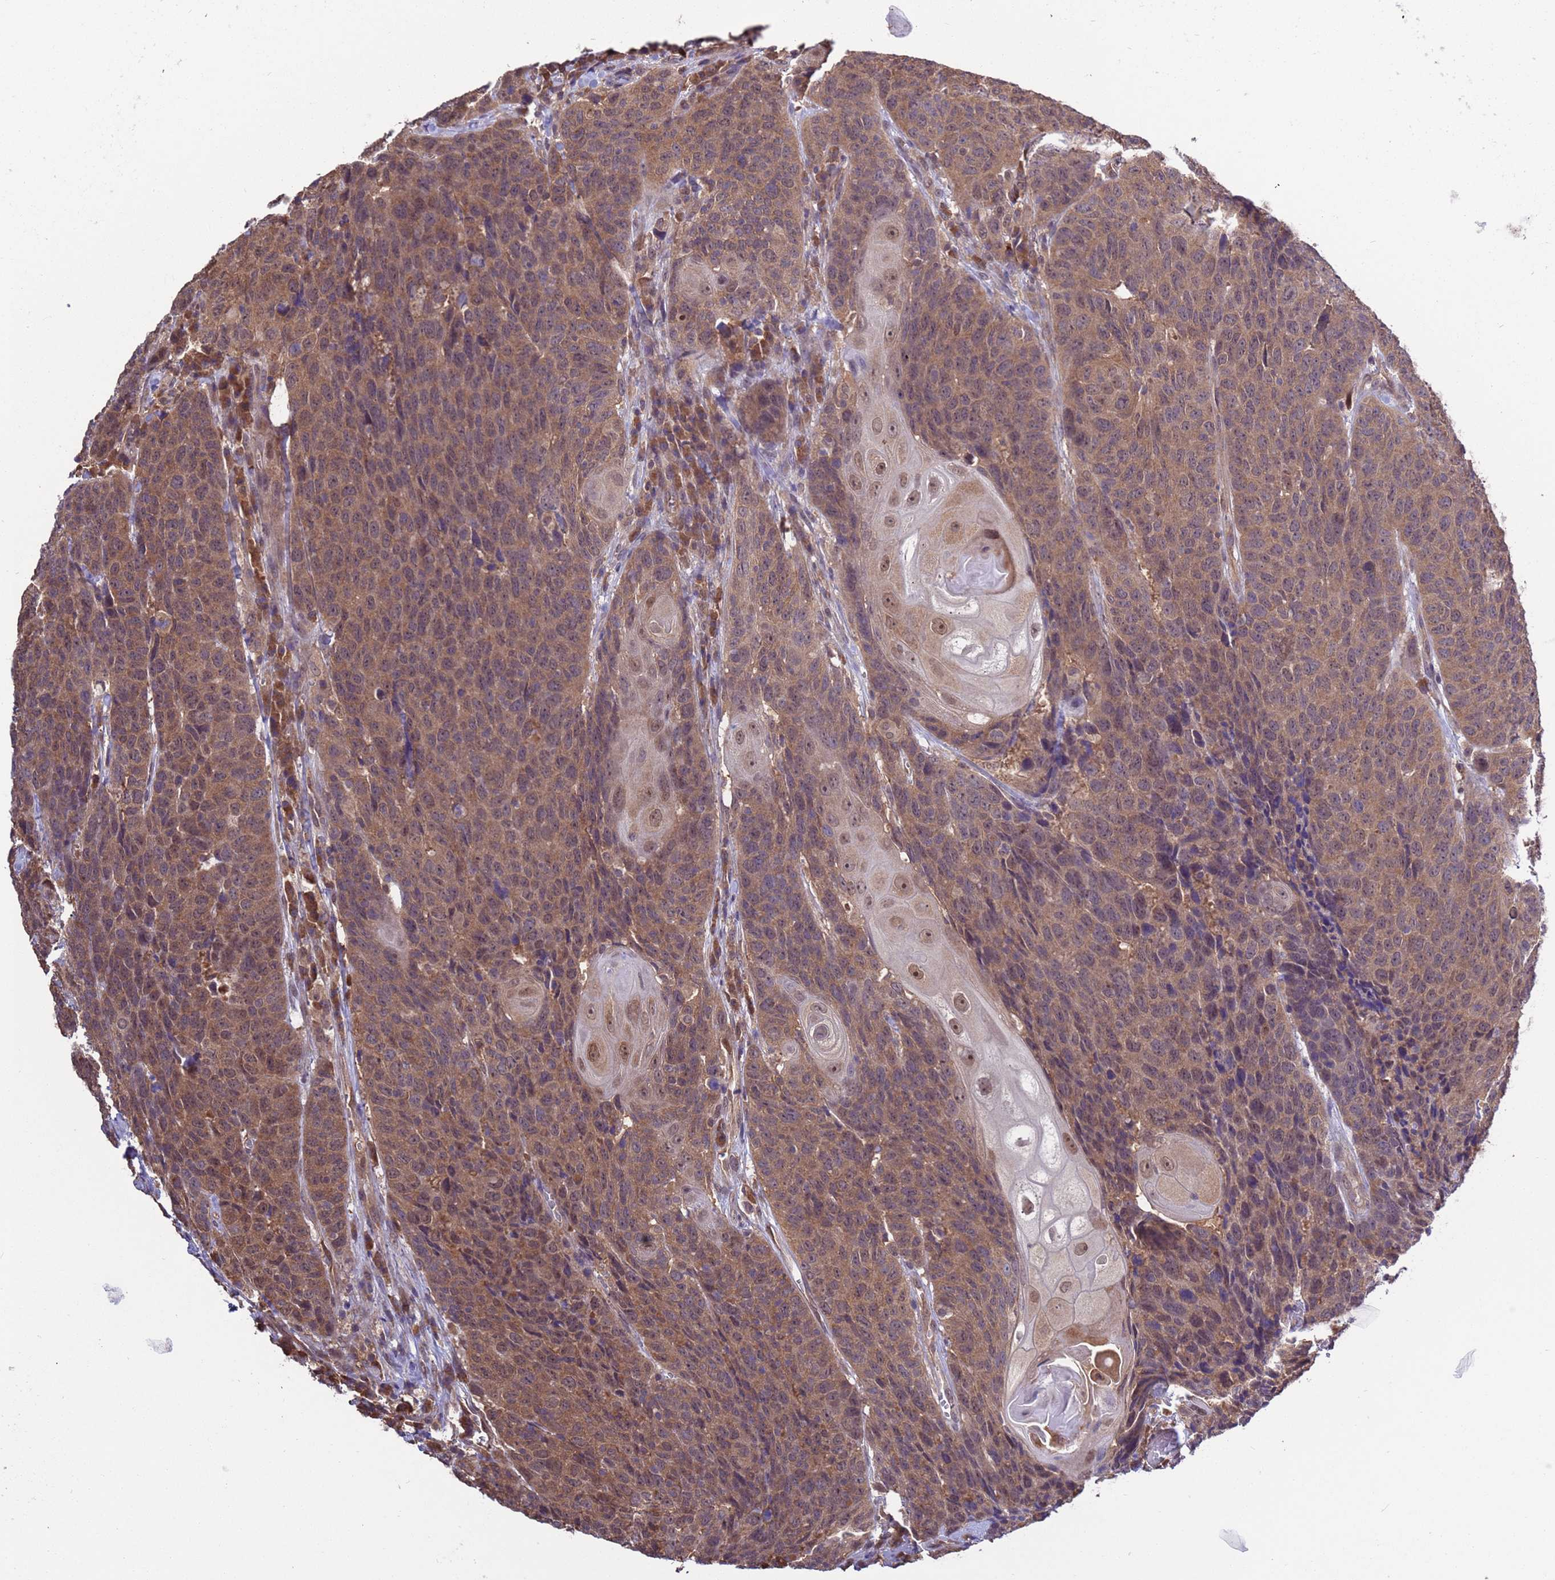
{"staining": {"intensity": "moderate", "quantity": ">75%", "location": "cytoplasmic/membranous"}, "tissue": "head and neck cancer", "cell_type": "Tumor cells", "image_type": "cancer", "snomed": [{"axis": "morphology", "description": "Squamous cell carcinoma, NOS"}, {"axis": "topography", "description": "Head-Neck"}], "caption": "Immunohistochemical staining of head and neck cancer displays medium levels of moderate cytoplasmic/membranous protein staining in approximately >75% of tumor cells. (DAB IHC with brightfield microscopy, high magnification).", "gene": "ZFP69B", "patient": {"sex": "male", "age": 66}}